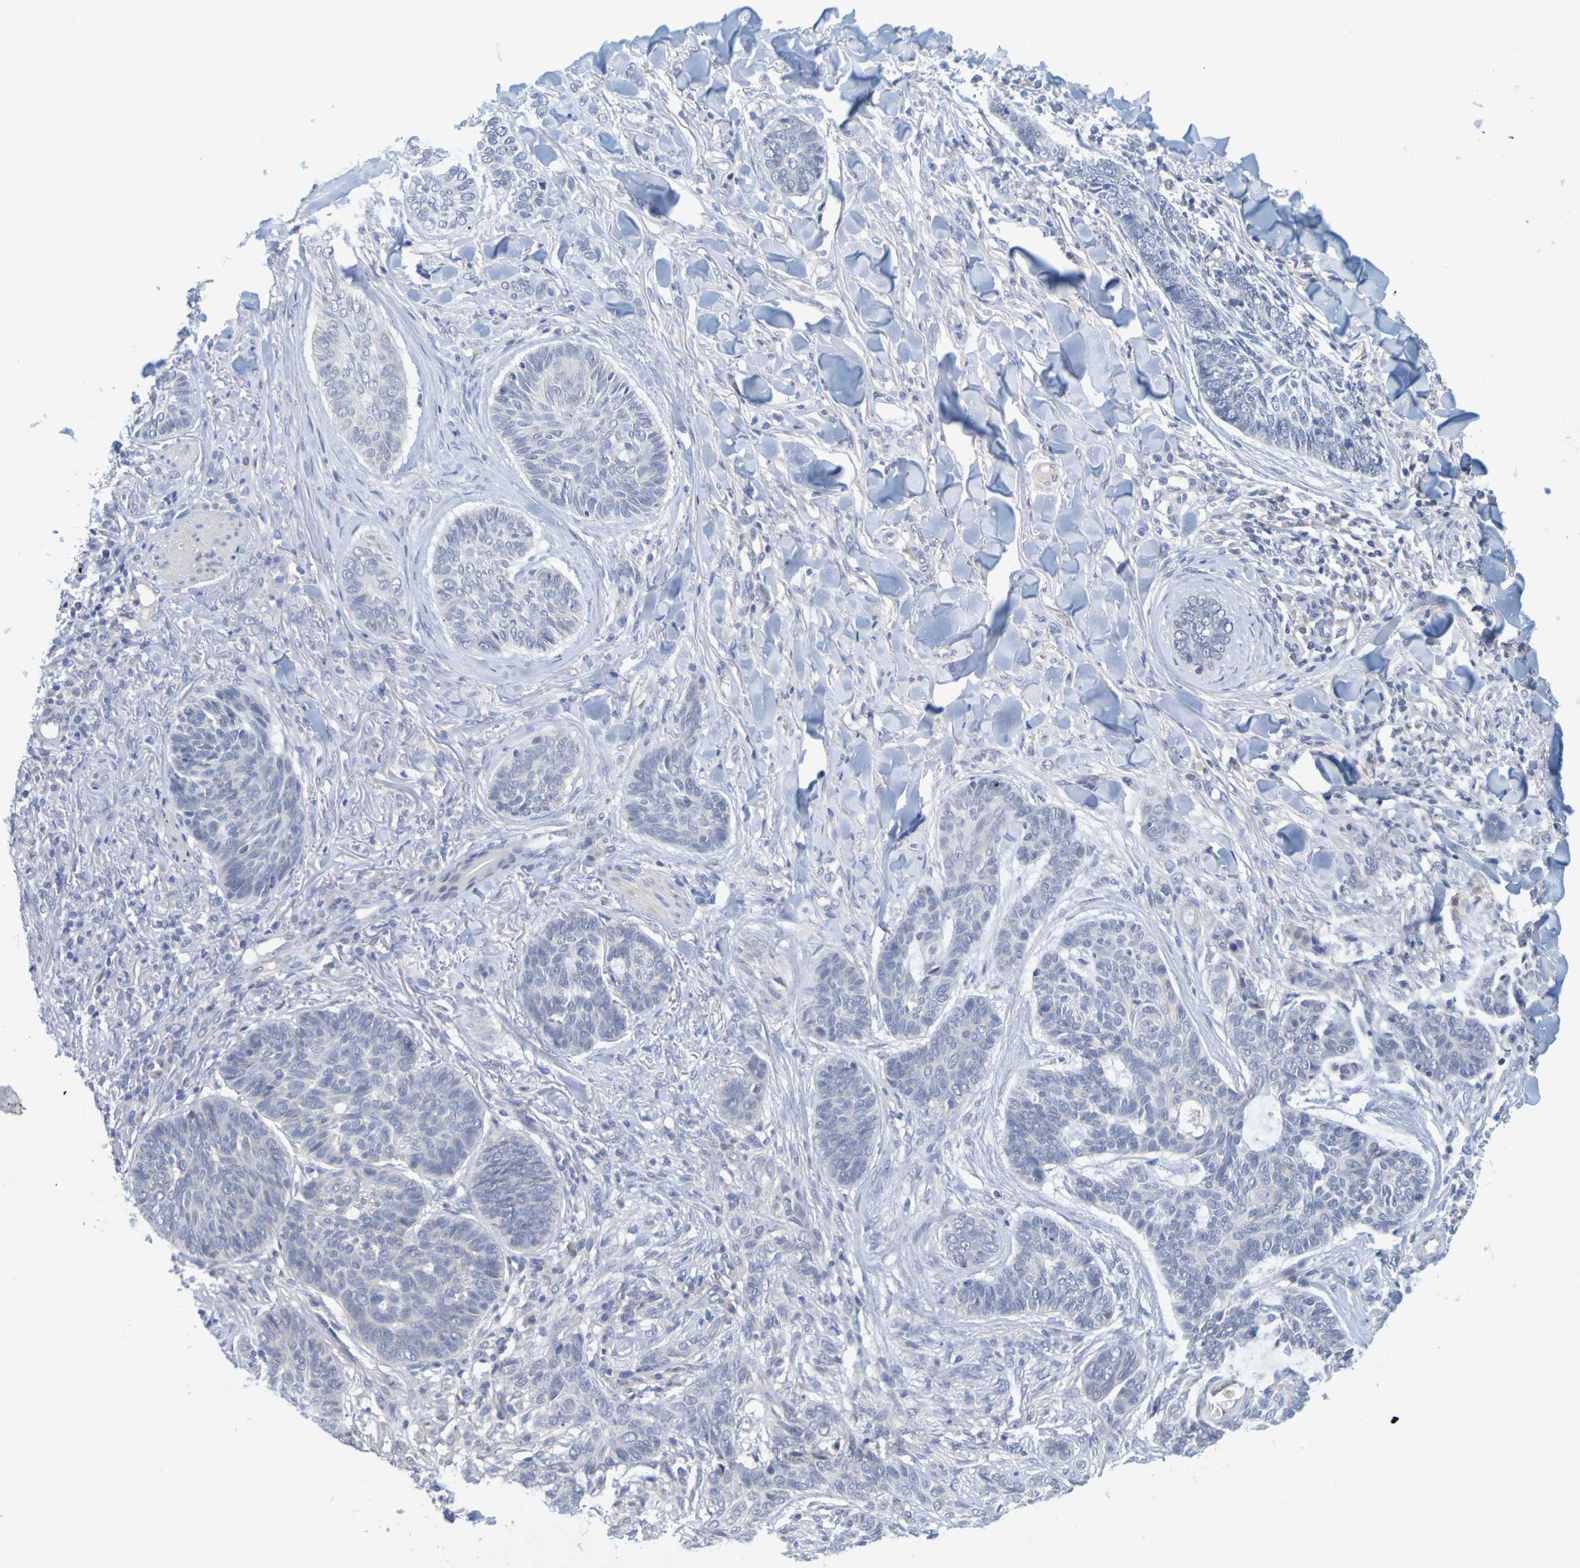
{"staining": {"intensity": "negative", "quantity": "none", "location": "none"}, "tissue": "skin cancer", "cell_type": "Tumor cells", "image_type": "cancer", "snomed": [{"axis": "morphology", "description": "Basal cell carcinoma"}, {"axis": "topography", "description": "Skin"}], "caption": "Tumor cells are negative for brown protein staining in skin basal cell carcinoma. (Immunohistochemistry, brightfield microscopy, high magnification).", "gene": "ENDOU", "patient": {"sex": "male", "age": 43}}